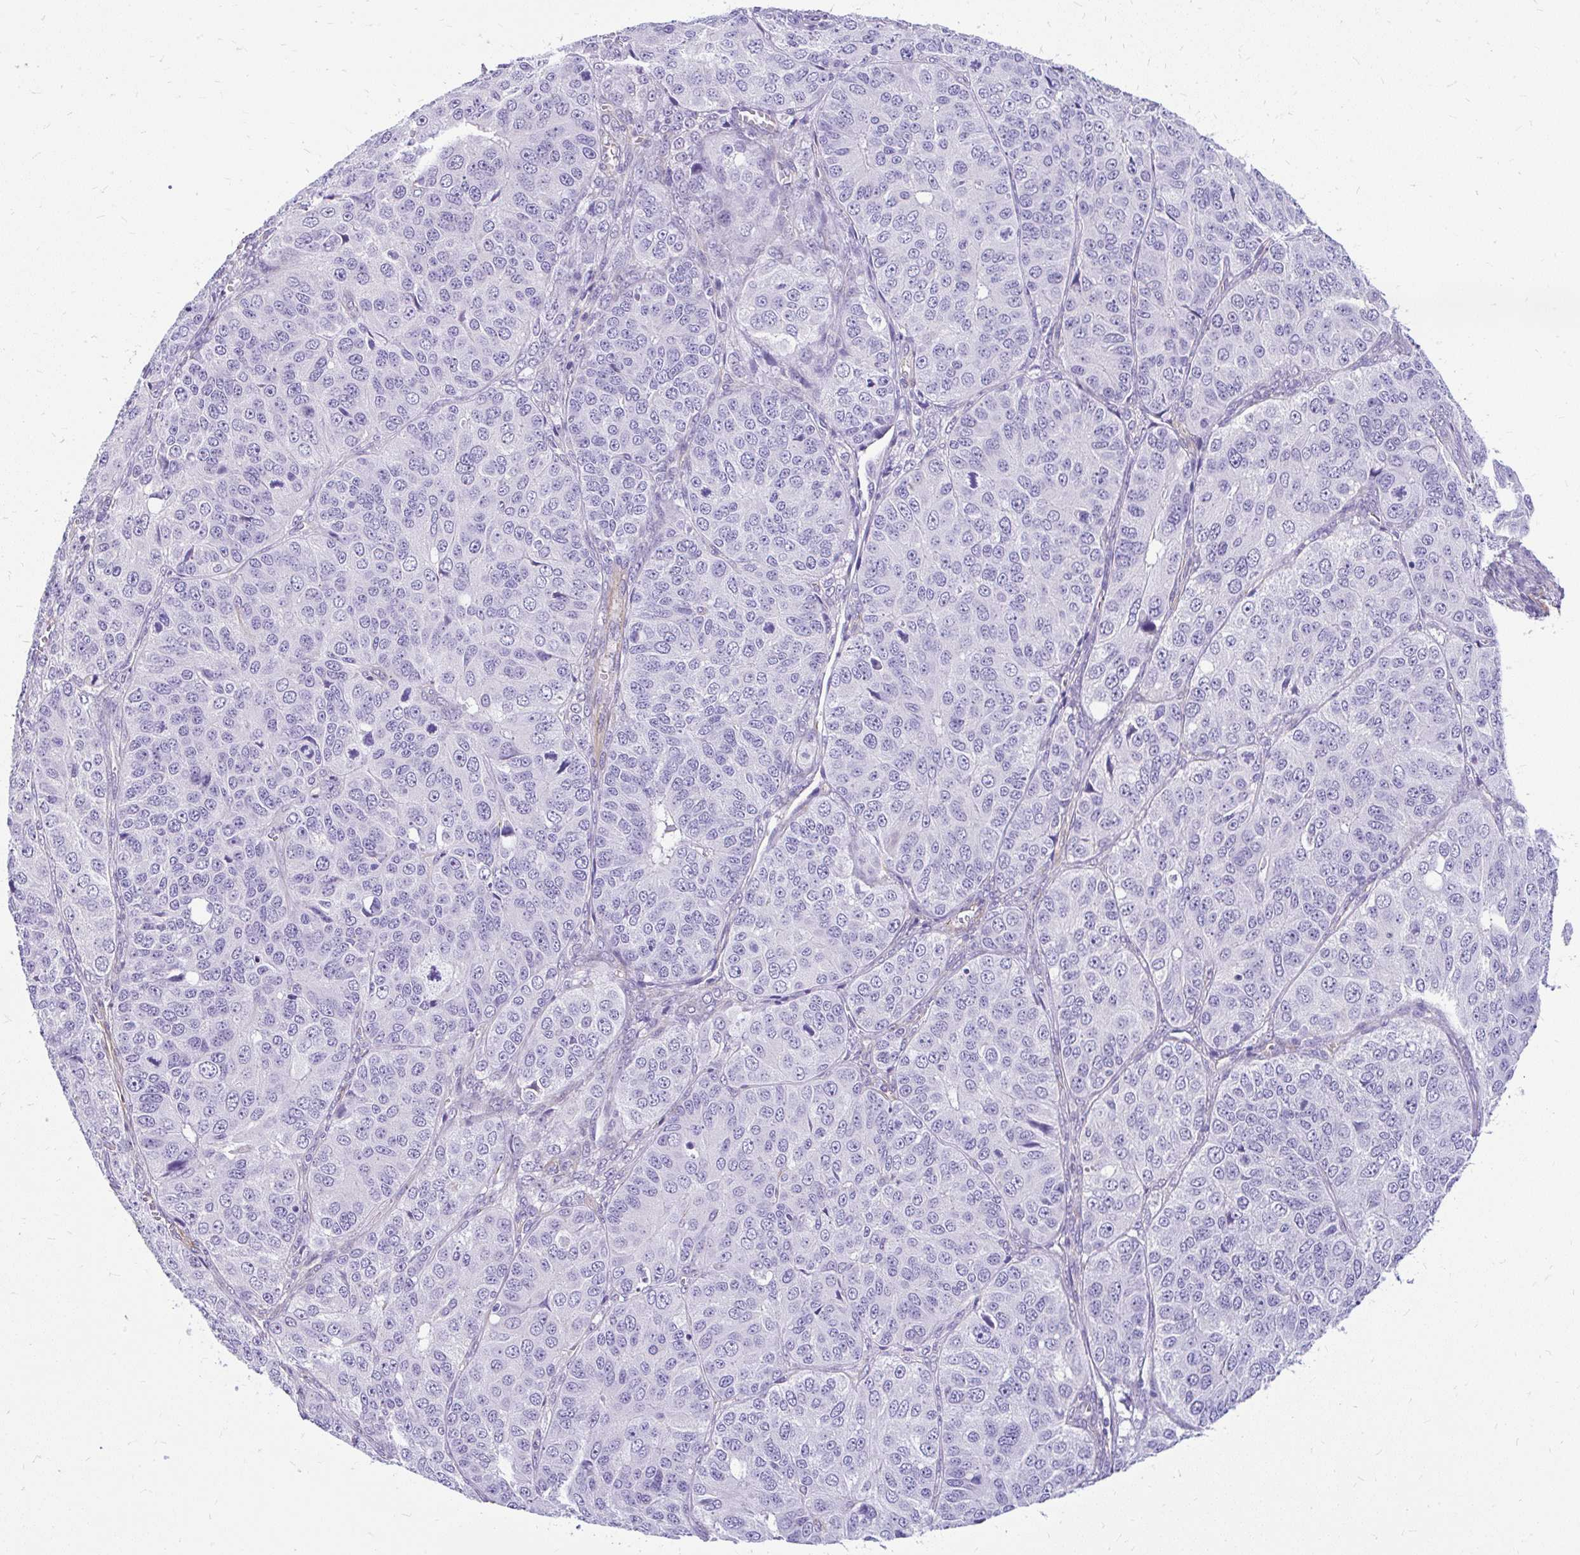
{"staining": {"intensity": "negative", "quantity": "none", "location": "none"}, "tissue": "ovarian cancer", "cell_type": "Tumor cells", "image_type": "cancer", "snomed": [{"axis": "morphology", "description": "Carcinoma, endometroid"}, {"axis": "topography", "description": "Ovary"}], "caption": "This histopathology image is of ovarian cancer stained with IHC to label a protein in brown with the nuclei are counter-stained blue. There is no expression in tumor cells.", "gene": "FAM83C", "patient": {"sex": "female", "age": 51}}